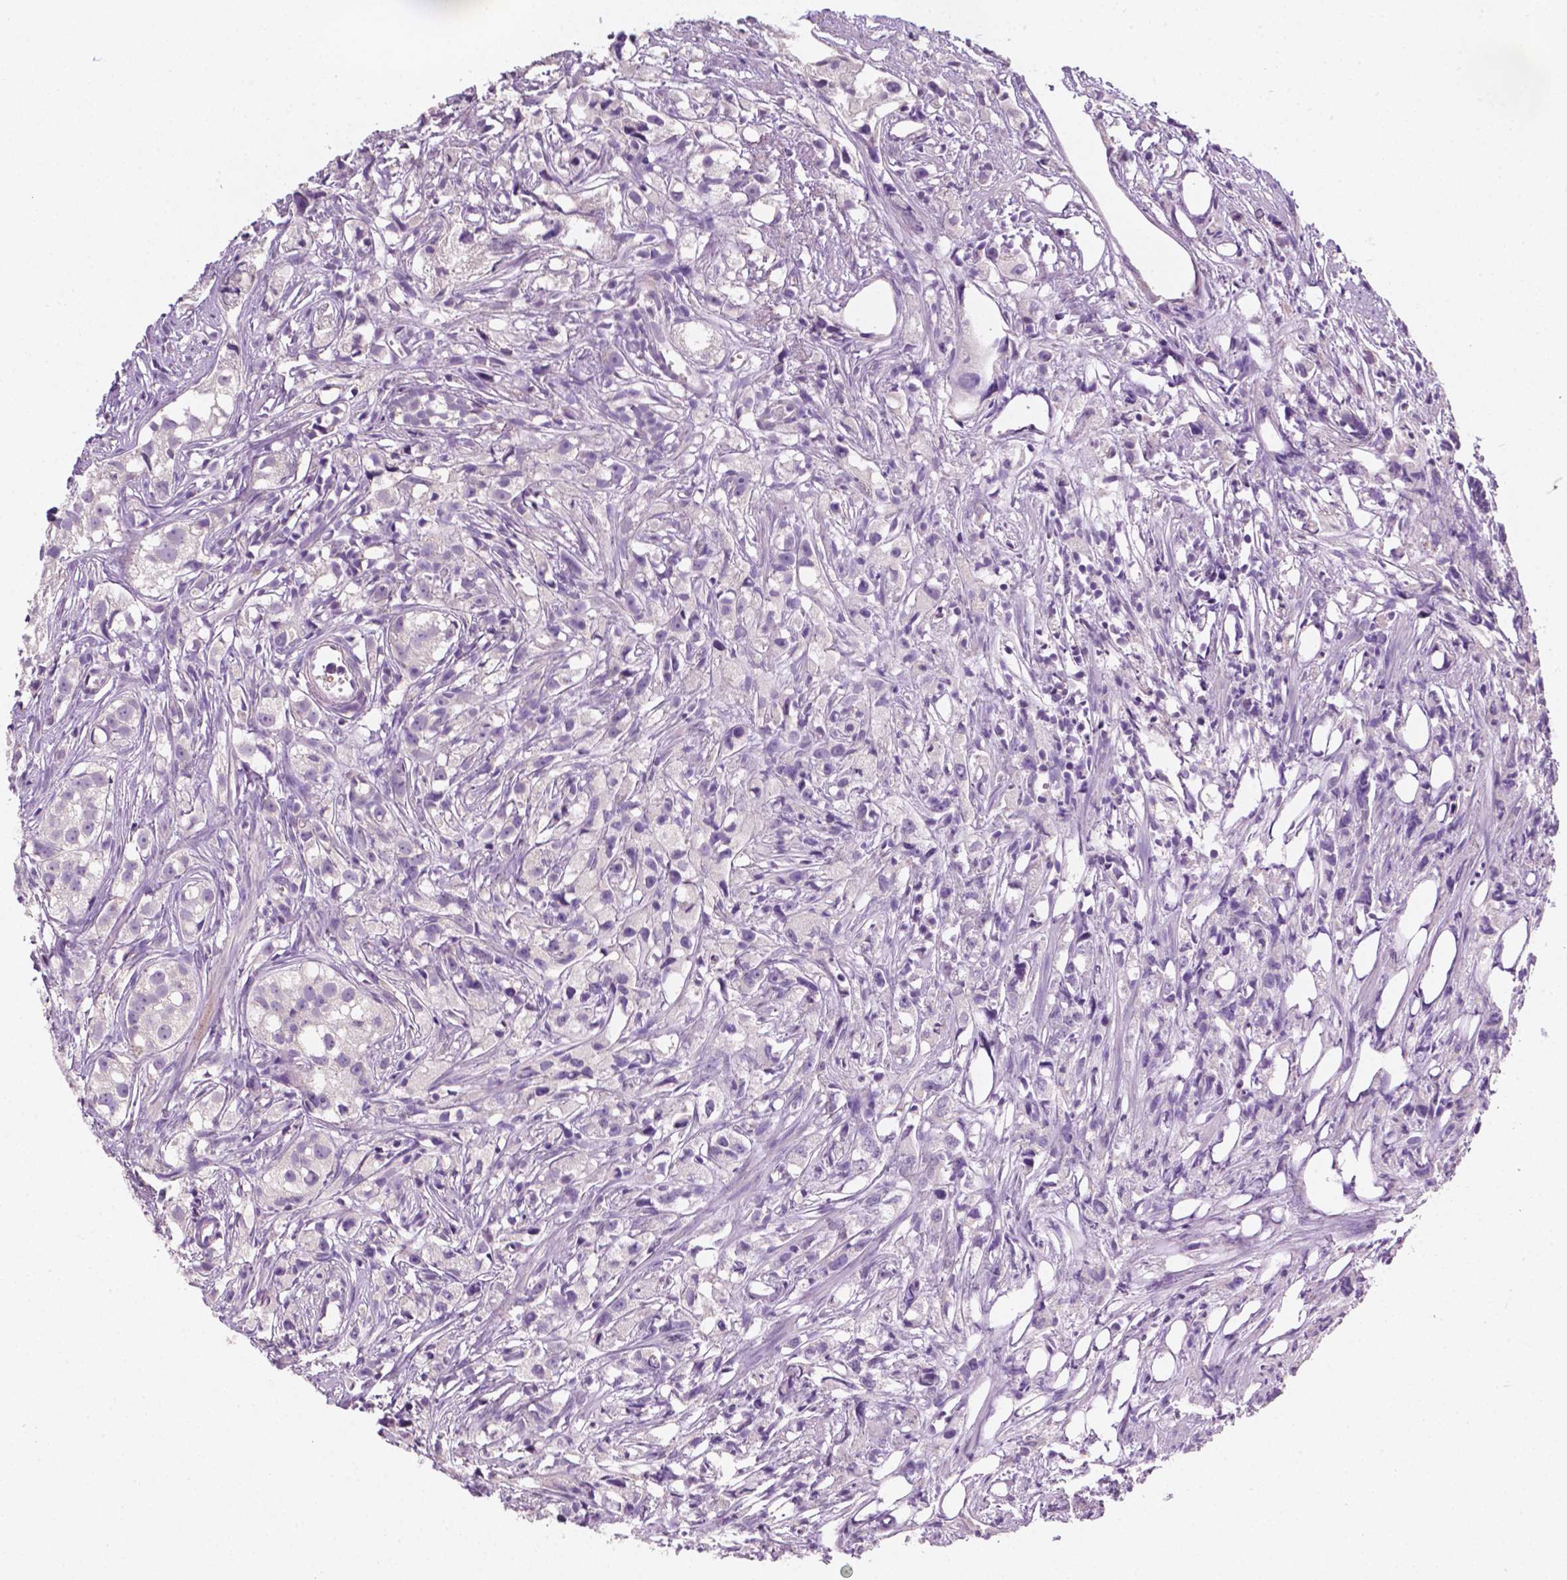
{"staining": {"intensity": "negative", "quantity": "none", "location": "none"}, "tissue": "prostate cancer", "cell_type": "Tumor cells", "image_type": "cancer", "snomed": [{"axis": "morphology", "description": "Adenocarcinoma, High grade"}, {"axis": "topography", "description": "Prostate"}], "caption": "IHC of human high-grade adenocarcinoma (prostate) reveals no staining in tumor cells.", "gene": "EGFR", "patient": {"sex": "male", "age": 68}}